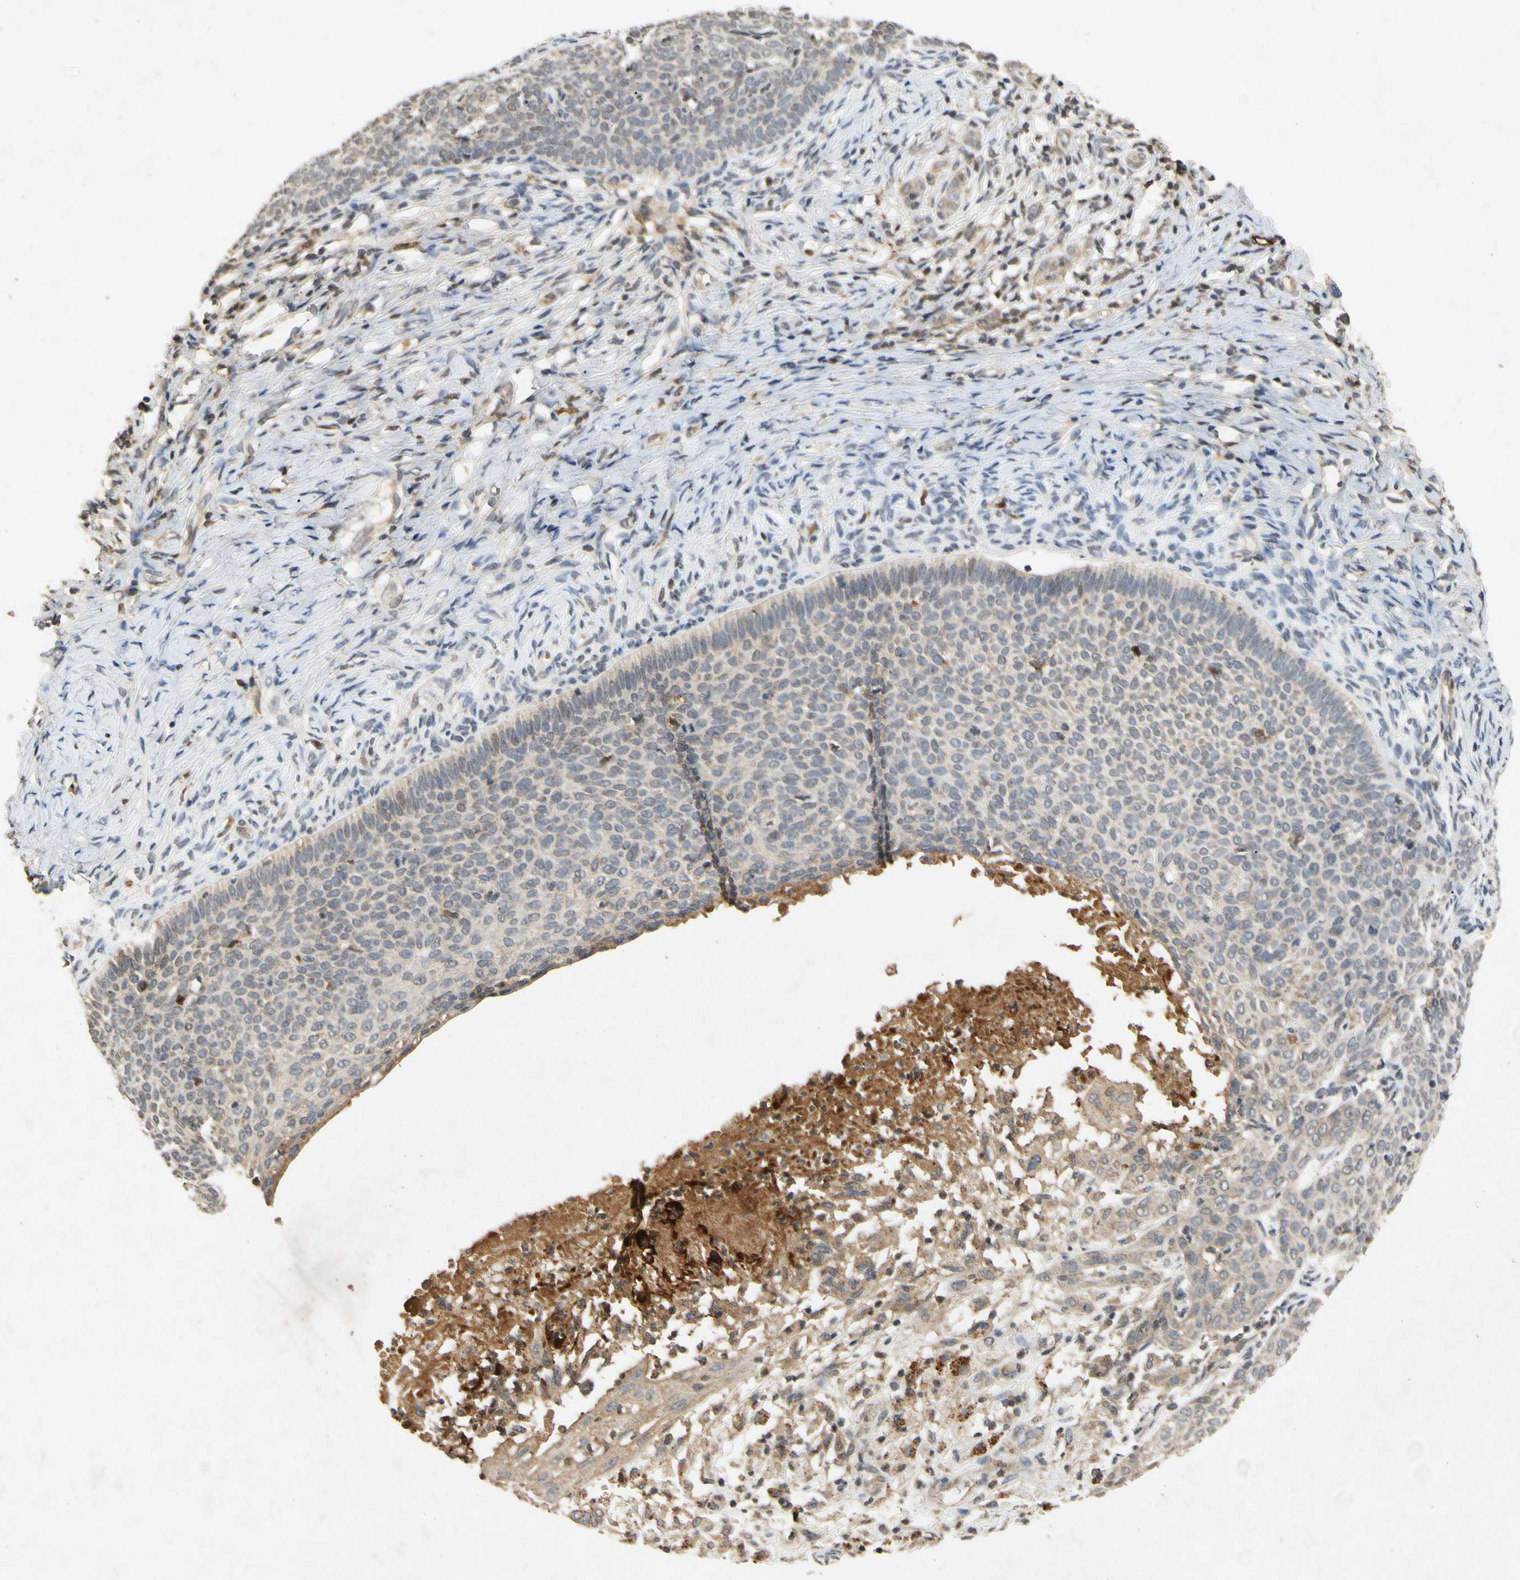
{"staining": {"intensity": "weak", "quantity": "25%-75%", "location": "cytoplasmic/membranous"}, "tissue": "skin cancer", "cell_type": "Tumor cells", "image_type": "cancer", "snomed": [{"axis": "morphology", "description": "Normal tissue, NOS"}, {"axis": "morphology", "description": "Basal cell carcinoma"}, {"axis": "topography", "description": "Skin"}], "caption": "High-power microscopy captured an IHC histopathology image of skin cancer, revealing weak cytoplasmic/membranous expression in about 25%-75% of tumor cells. The protein of interest is shown in brown color, while the nuclei are stained blue.", "gene": "CP", "patient": {"sex": "male", "age": 87}}